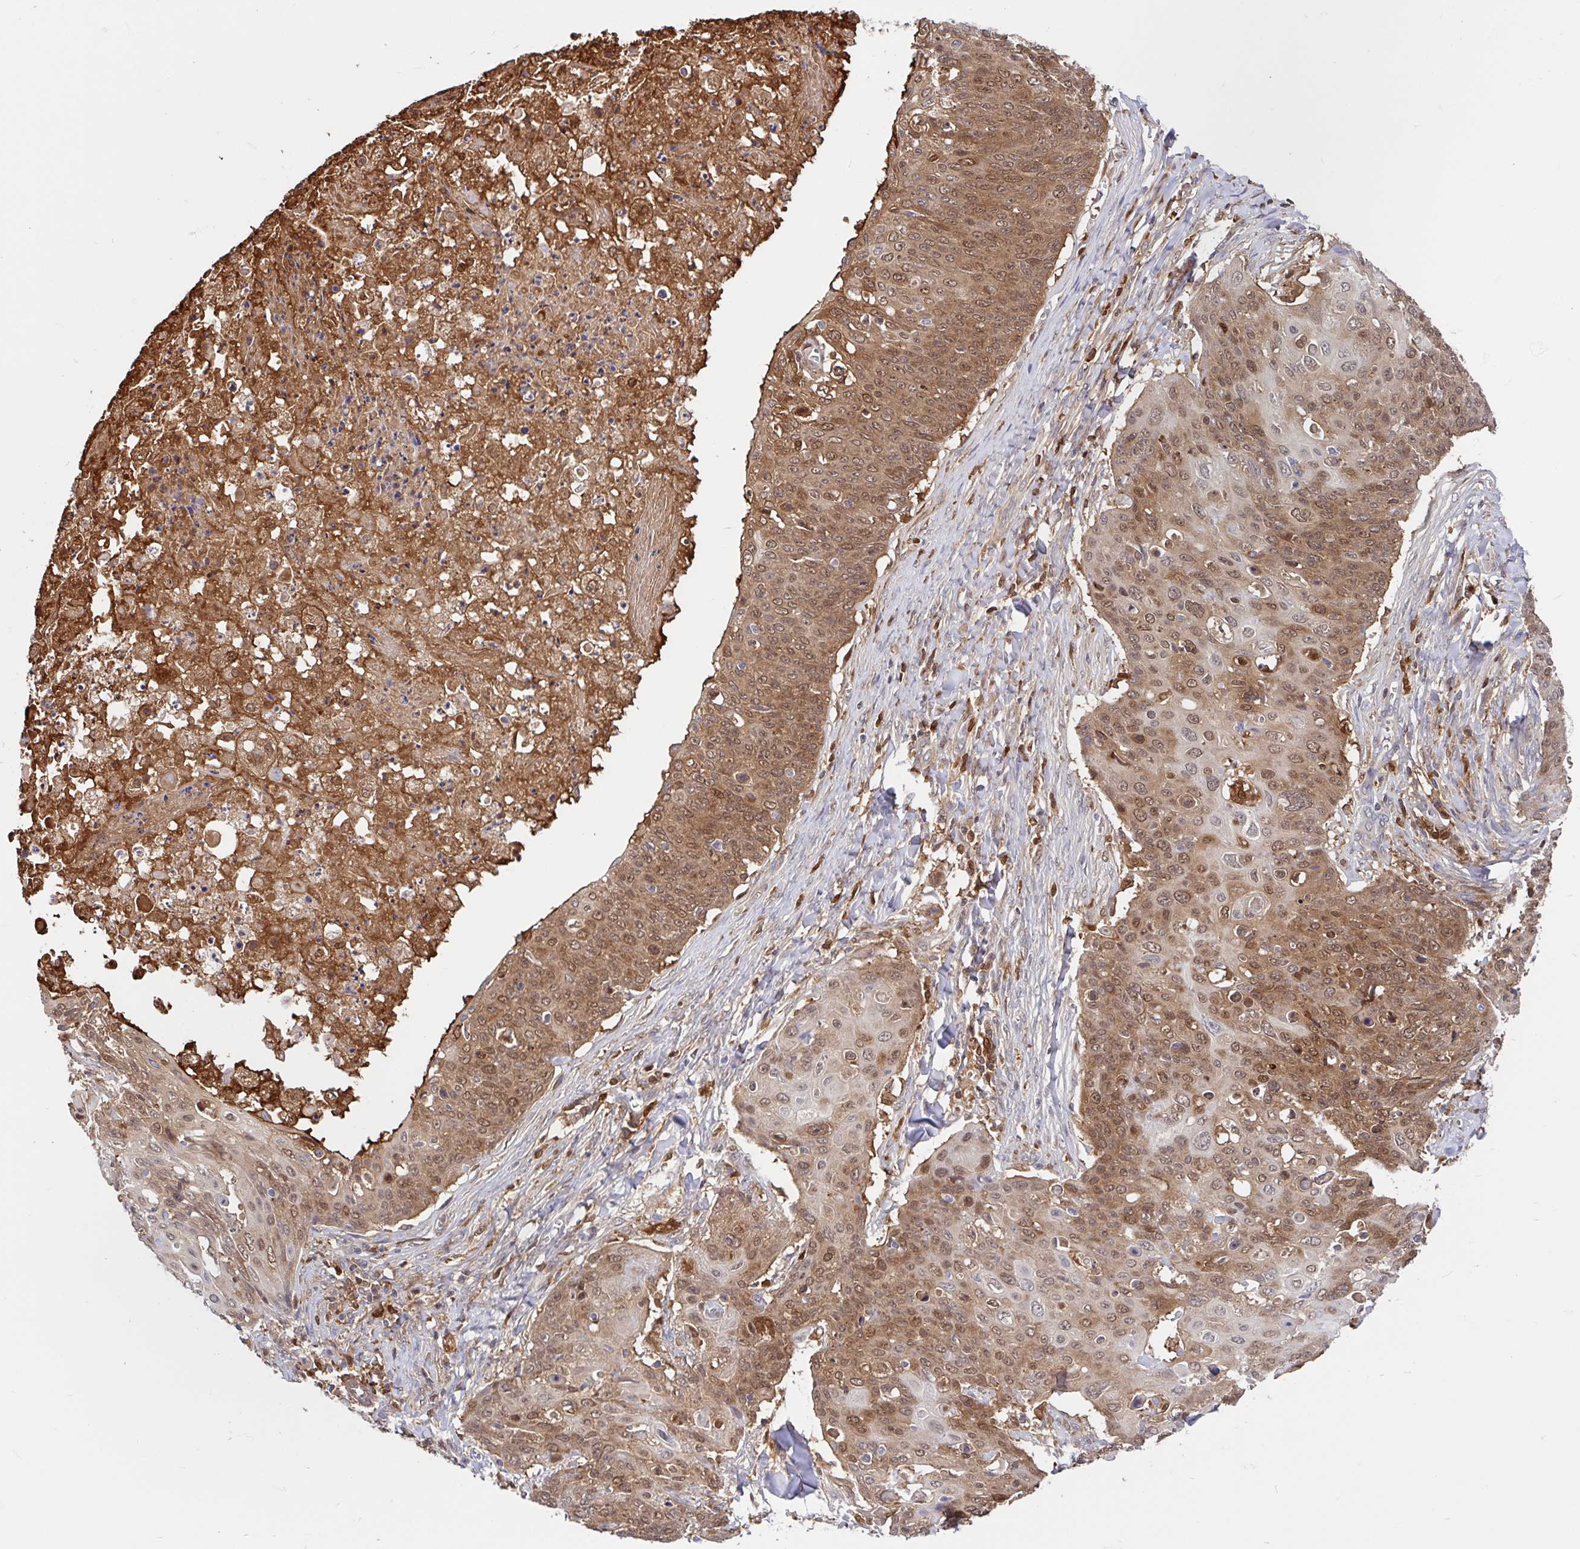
{"staining": {"intensity": "moderate", "quantity": ">75%", "location": "cytoplasmic/membranous,nuclear"}, "tissue": "skin cancer", "cell_type": "Tumor cells", "image_type": "cancer", "snomed": [{"axis": "morphology", "description": "Squamous cell carcinoma, NOS"}, {"axis": "topography", "description": "Skin"}, {"axis": "topography", "description": "Vulva"}], "caption": "Immunohistochemical staining of skin cancer (squamous cell carcinoma) displays medium levels of moderate cytoplasmic/membranous and nuclear positivity in about >75% of tumor cells. (DAB (3,3'-diaminobenzidine) IHC with brightfield microscopy, high magnification).", "gene": "BLVRA", "patient": {"sex": "female", "age": 85}}